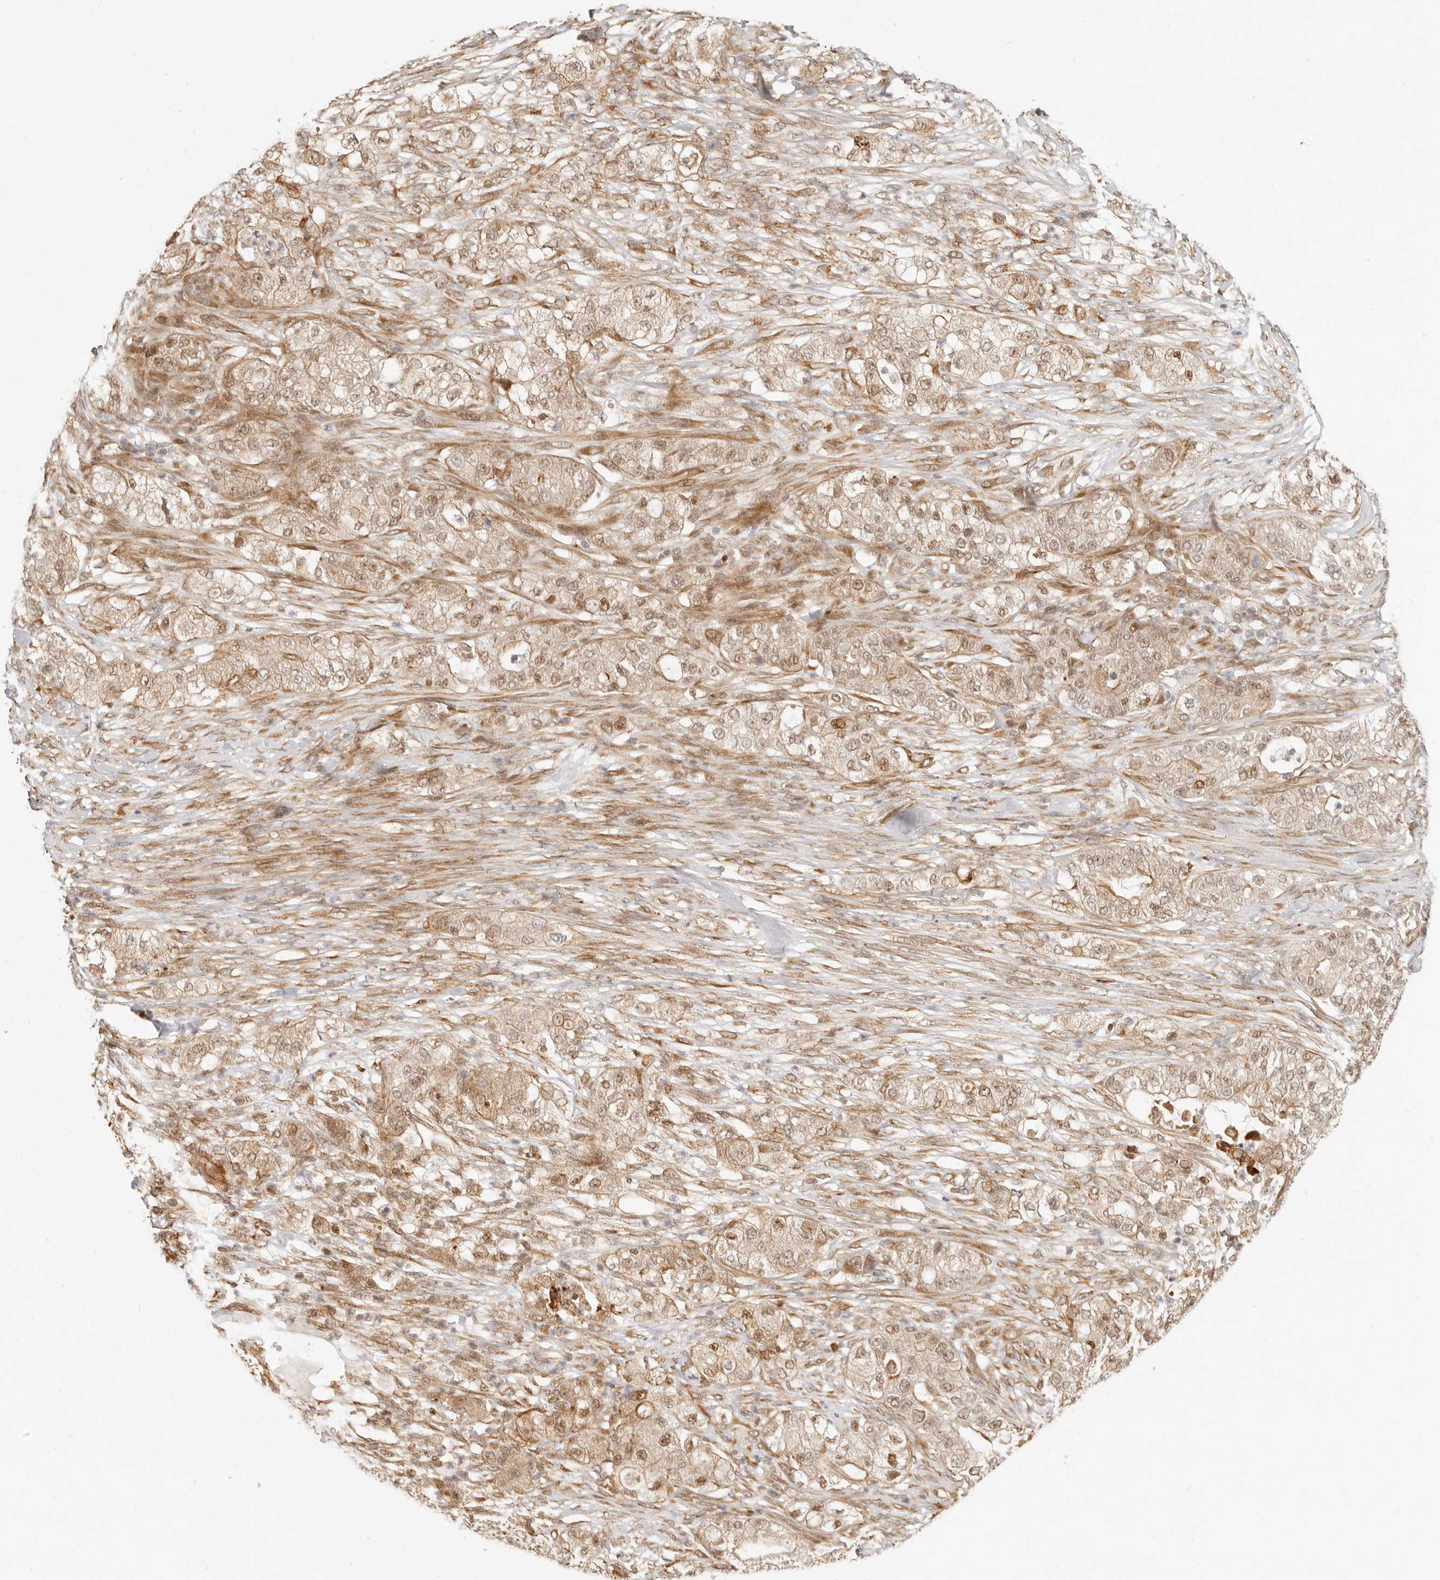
{"staining": {"intensity": "moderate", "quantity": ">75%", "location": "cytoplasmic/membranous,nuclear"}, "tissue": "pancreatic cancer", "cell_type": "Tumor cells", "image_type": "cancer", "snomed": [{"axis": "morphology", "description": "Adenocarcinoma, NOS"}, {"axis": "topography", "description": "Pancreas"}], "caption": "Immunohistochemistry of pancreatic adenocarcinoma exhibits medium levels of moderate cytoplasmic/membranous and nuclear staining in approximately >75% of tumor cells.", "gene": "TUFT1", "patient": {"sex": "female", "age": 78}}